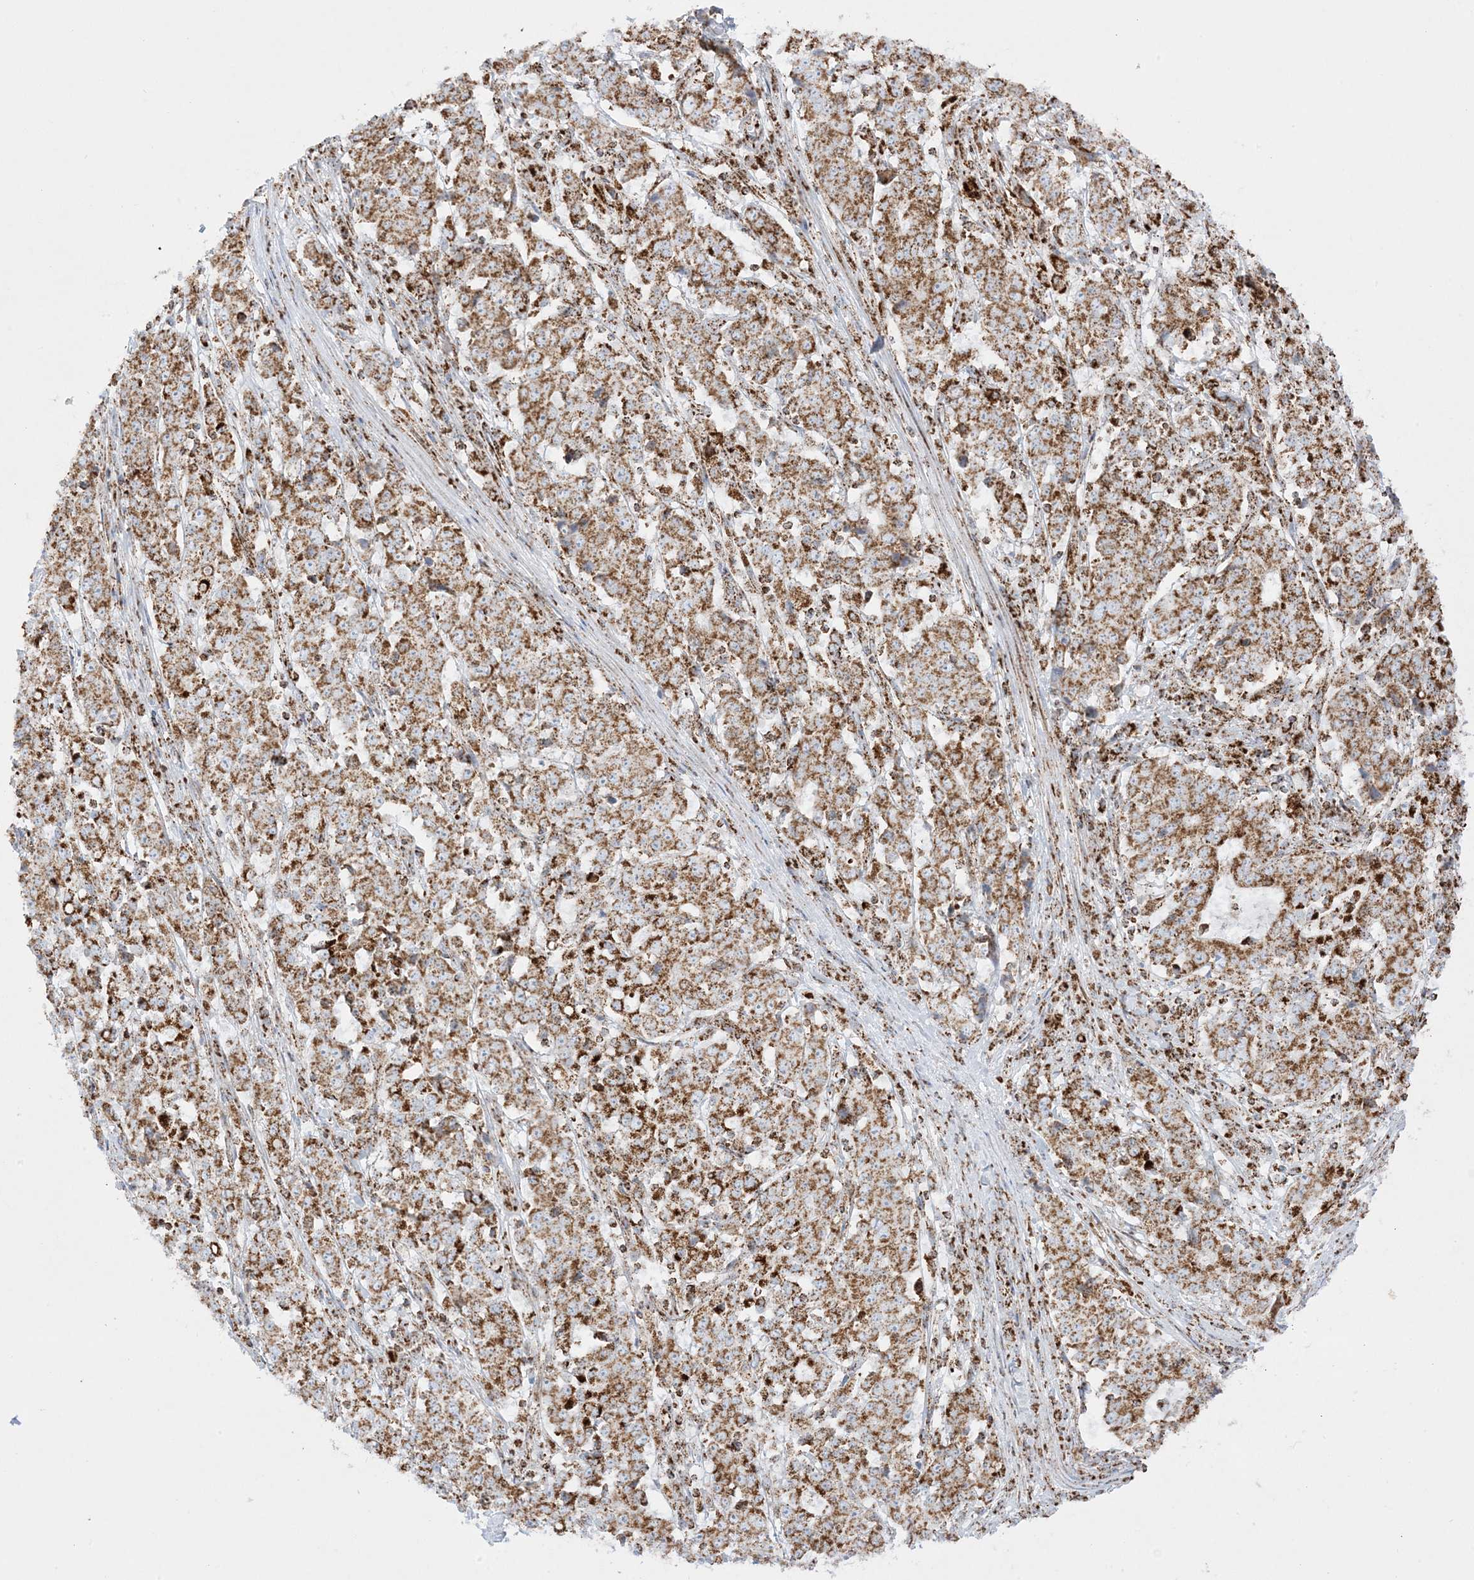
{"staining": {"intensity": "moderate", "quantity": ">75%", "location": "cytoplasmic/membranous"}, "tissue": "stomach cancer", "cell_type": "Tumor cells", "image_type": "cancer", "snomed": [{"axis": "morphology", "description": "Adenocarcinoma, NOS"}, {"axis": "topography", "description": "Stomach"}], "caption": "Moderate cytoplasmic/membranous protein positivity is appreciated in about >75% of tumor cells in stomach cancer (adenocarcinoma). (brown staining indicates protein expression, while blue staining denotes nuclei).", "gene": "MRPS36", "patient": {"sex": "male", "age": 59}}